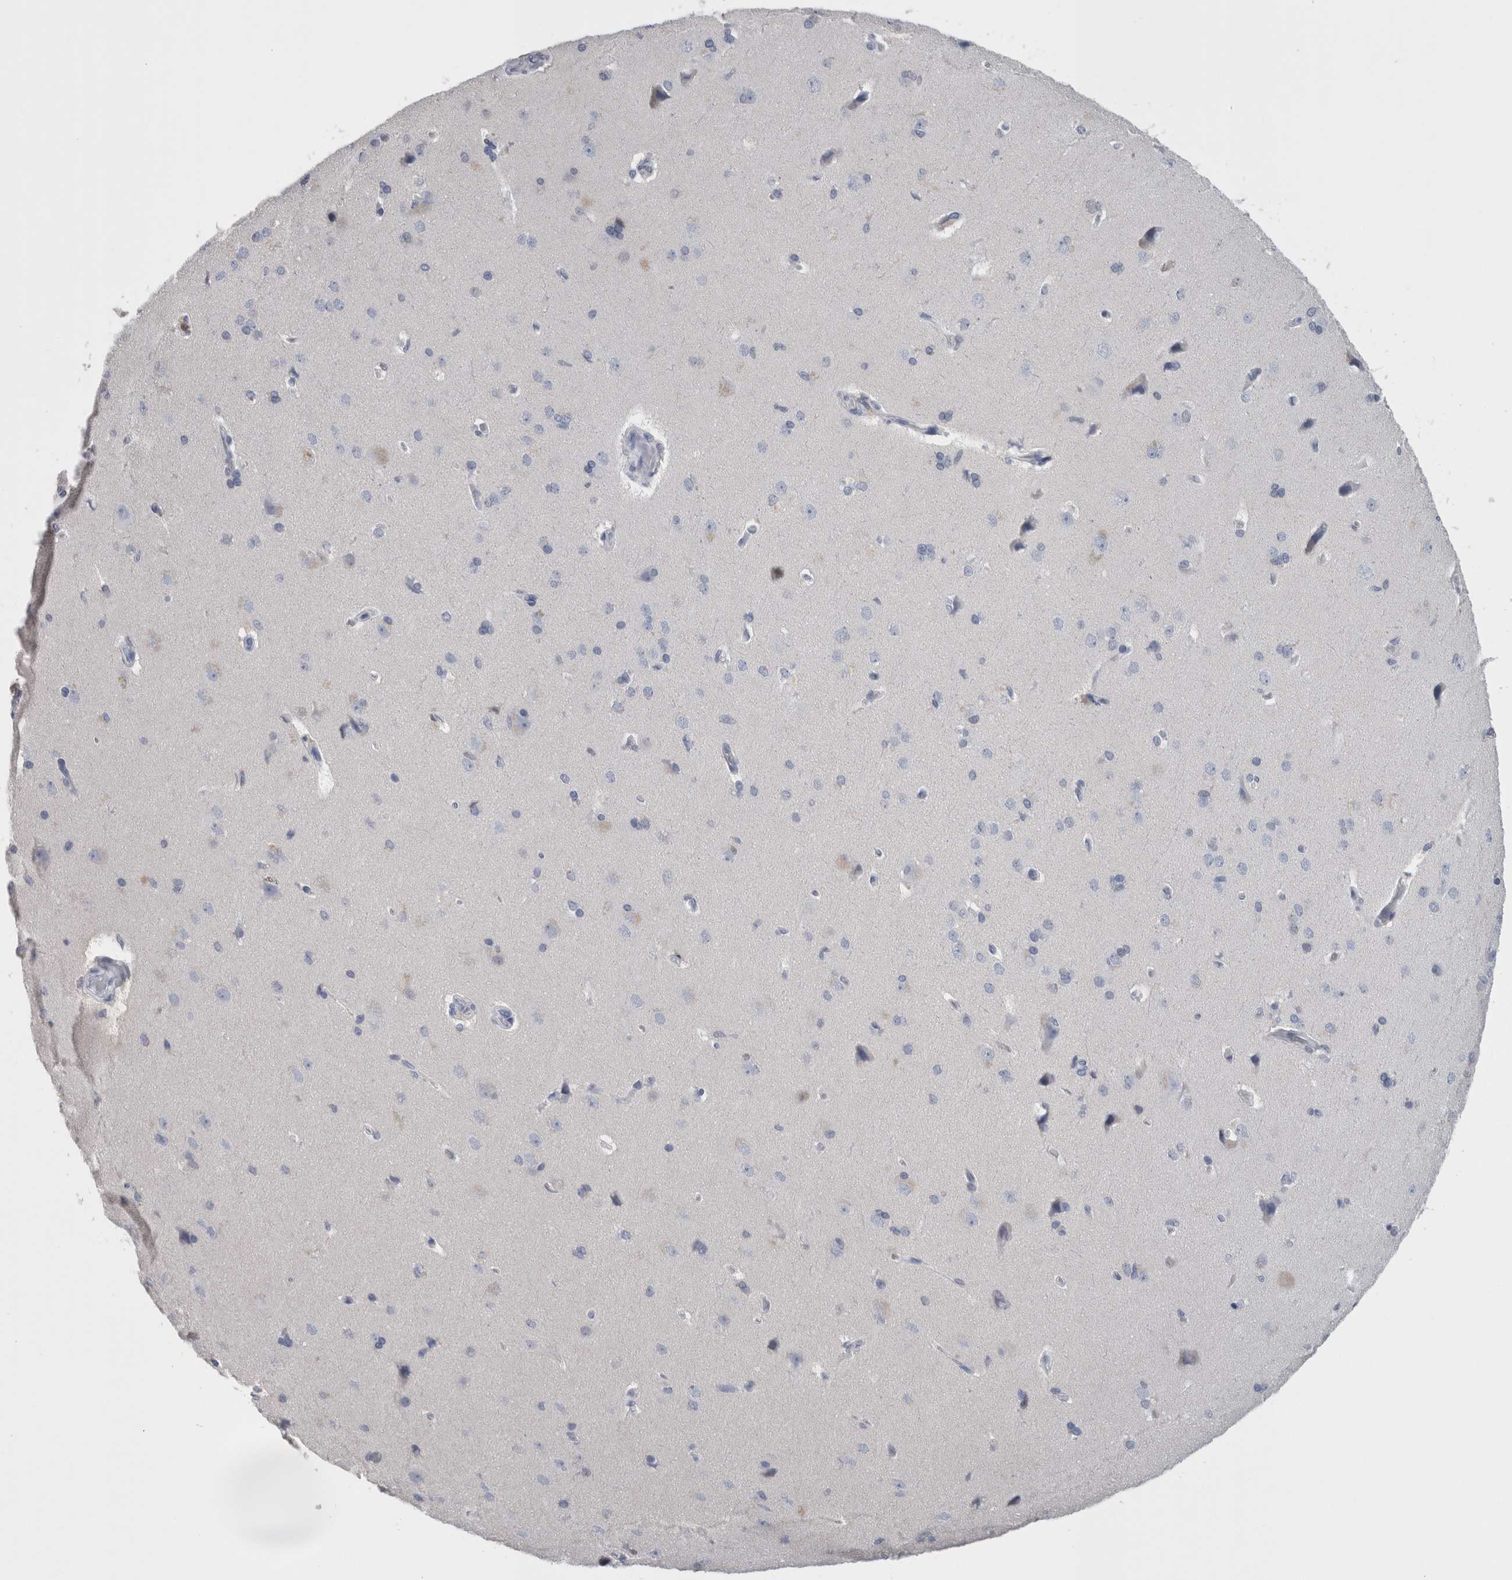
{"staining": {"intensity": "negative", "quantity": "none", "location": "none"}, "tissue": "cerebral cortex", "cell_type": "Endothelial cells", "image_type": "normal", "snomed": [{"axis": "morphology", "description": "Normal tissue, NOS"}, {"axis": "topography", "description": "Cerebral cortex"}], "caption": "IHC micrograph of unremarkable cerebral cortex: cerebral cortex stained with DAB (3,3'-diaminobenzidine) shows no significant protein expression in endothelial cells.", "gene": "CA8", "patient": {"sex": "male", "age": 62}}